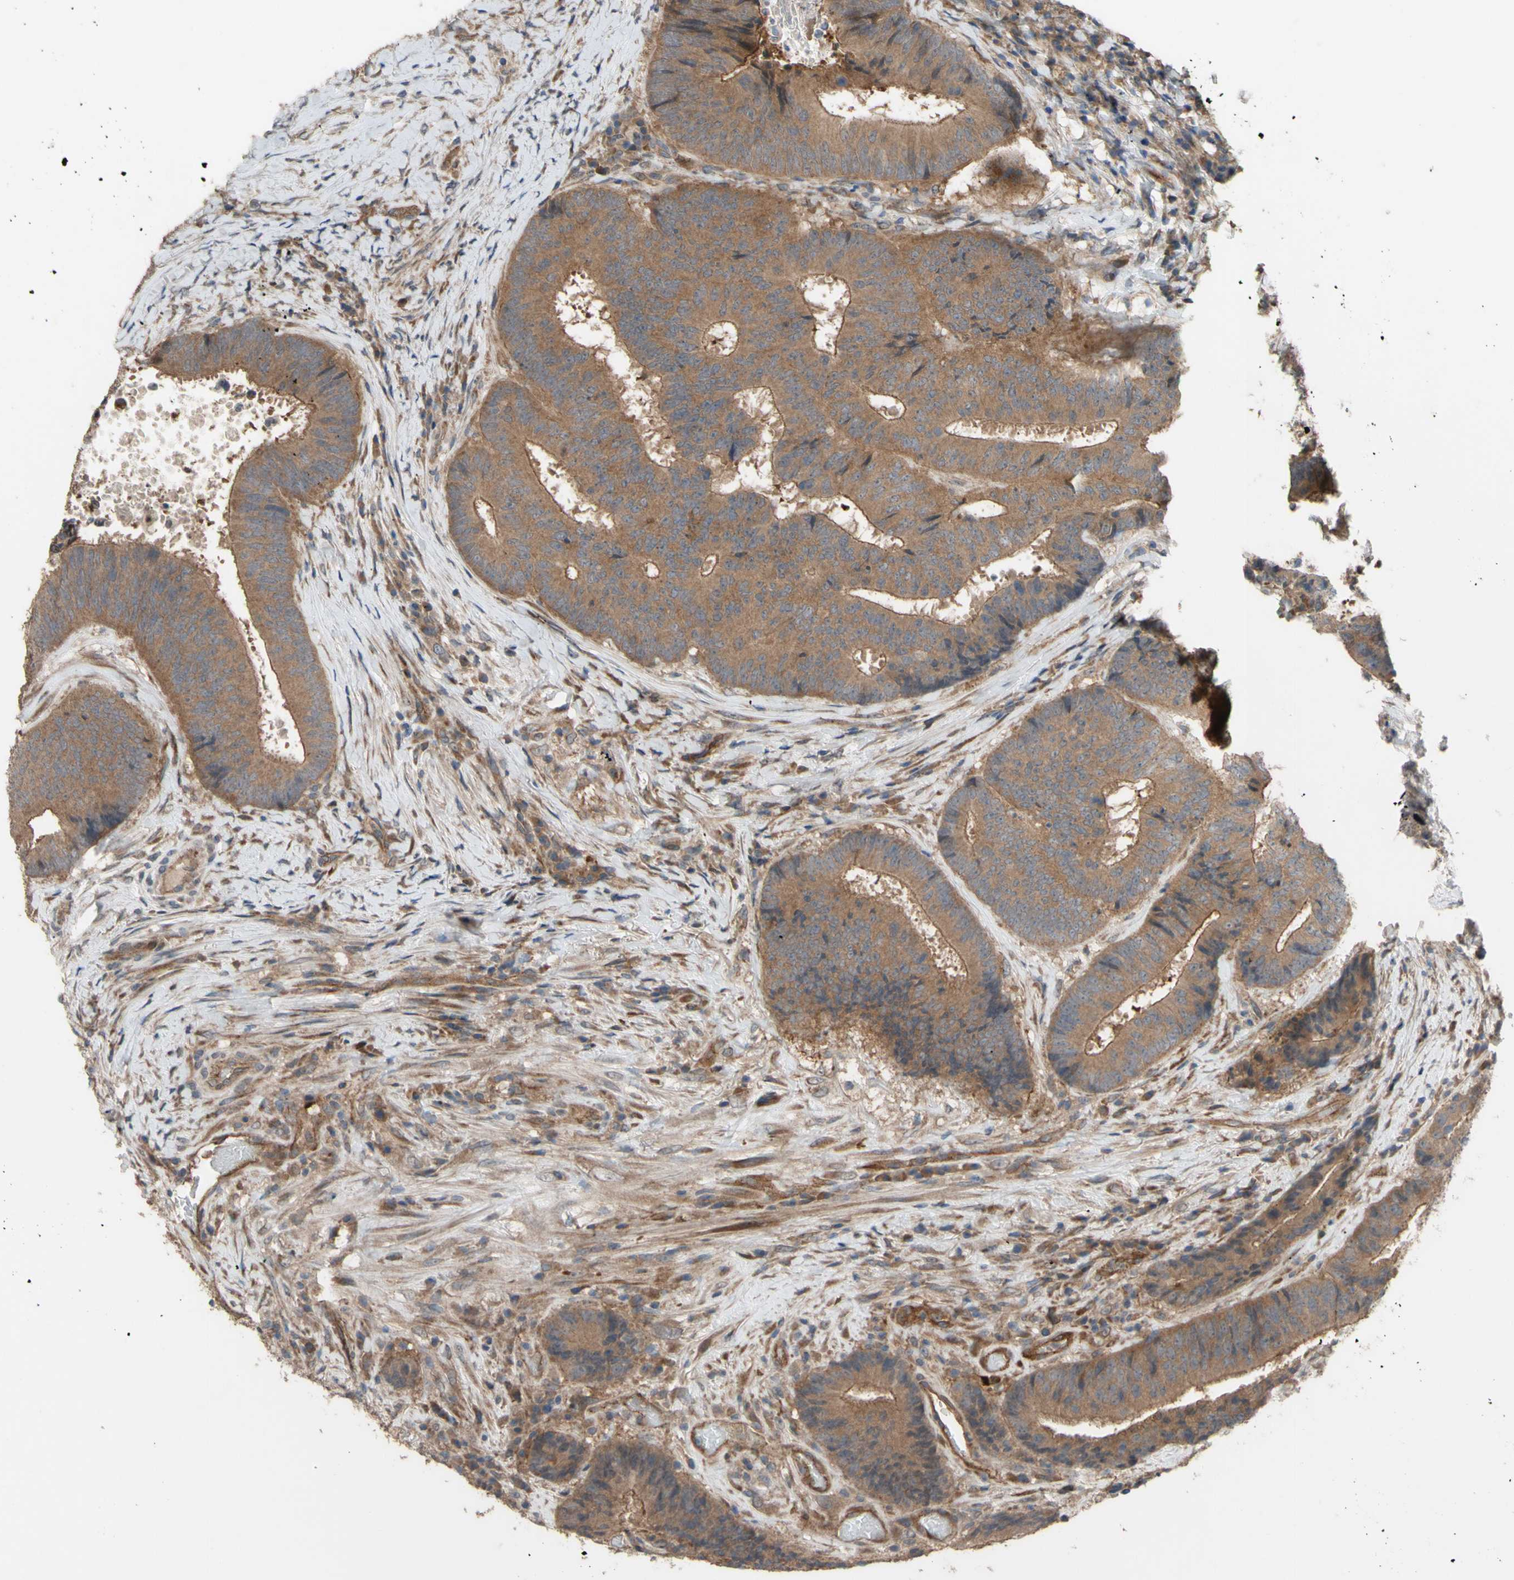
{"staining": {"intensity": "moderate", "quantity": ">75%", "location": "cytoplasmic/membranous"}, "tissue": "colorectal cancer", "cell_type": "Tumor cells", "image_type": "cancer", "snomed": [{"axis": "morphology", "description": "Adenocarcinoma, NOS"}, {"axis": "topography", "description": "Rectum"}], "caption": "This is an image of immunohistochemistry staining of colorectal cancer (adenocarcinoma), which shows moderate positivity in the cytoplasmic/membranous of tumor cells.", "gene": "SHROOM4", "patient": {"sex": "male", "age": 72}}